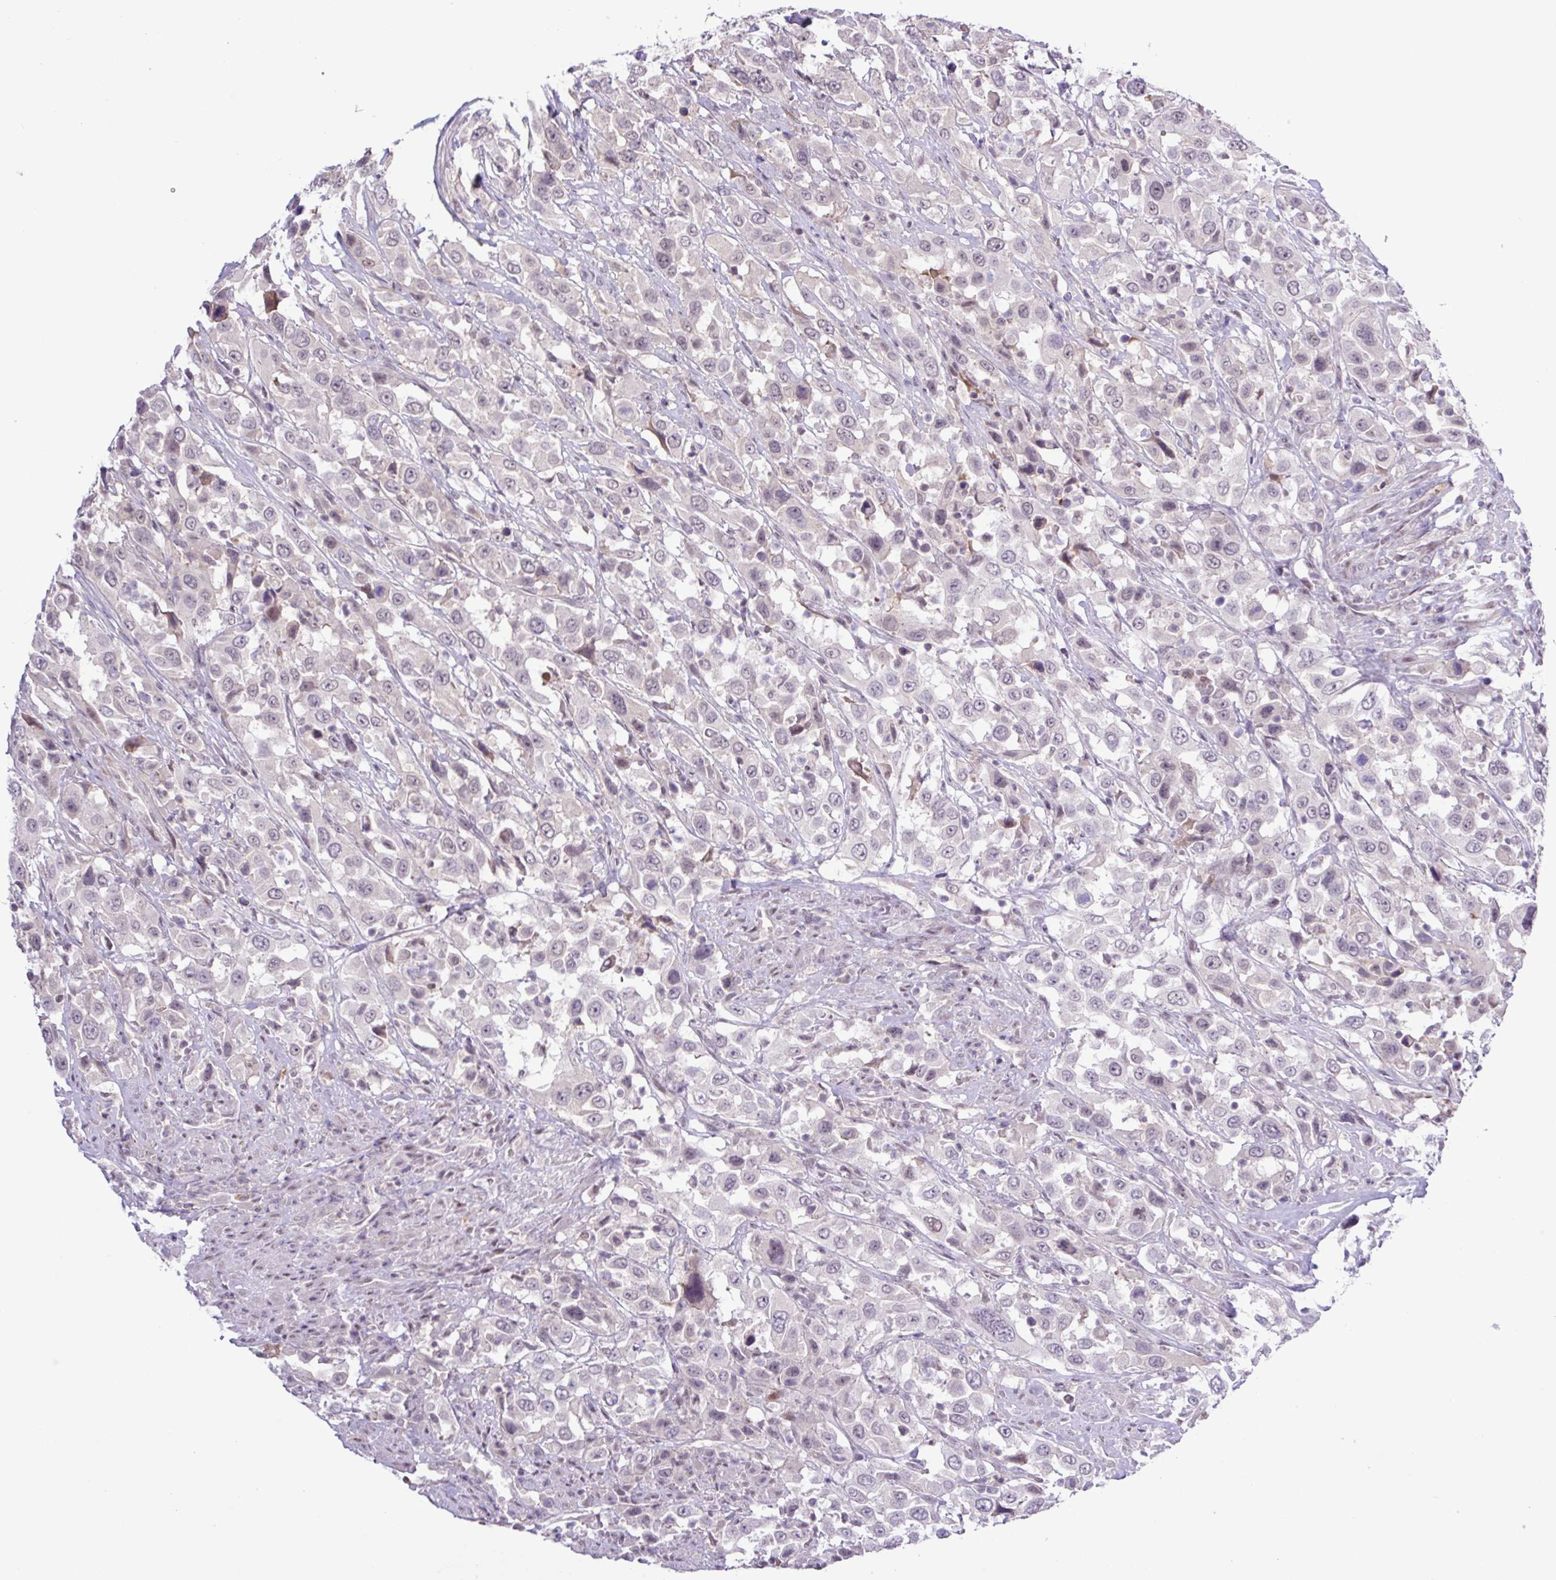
{"staining": {"intensity": "negative", "quantity": "none", "location": "none"}, "tissue": "urothelial cancer", "cell_type": "Tumor cells", "image_type": "cancer", "snomed": [{"axis": "morphology", "description": "Urothelial carcinoma, High grade"}, {"axis": "topography", "description": "Urinary bladder"}], "caption": "The image shows no significant expression in tumor cells of urothelial cancer. The staining was performed using DAB to visualize the protein expression in brown, while the nuclei were stained in blue with hematoxylin (Magnification: 20x).", "gene": "RTL3", "patient": {"sex": "male", "age": 61}}